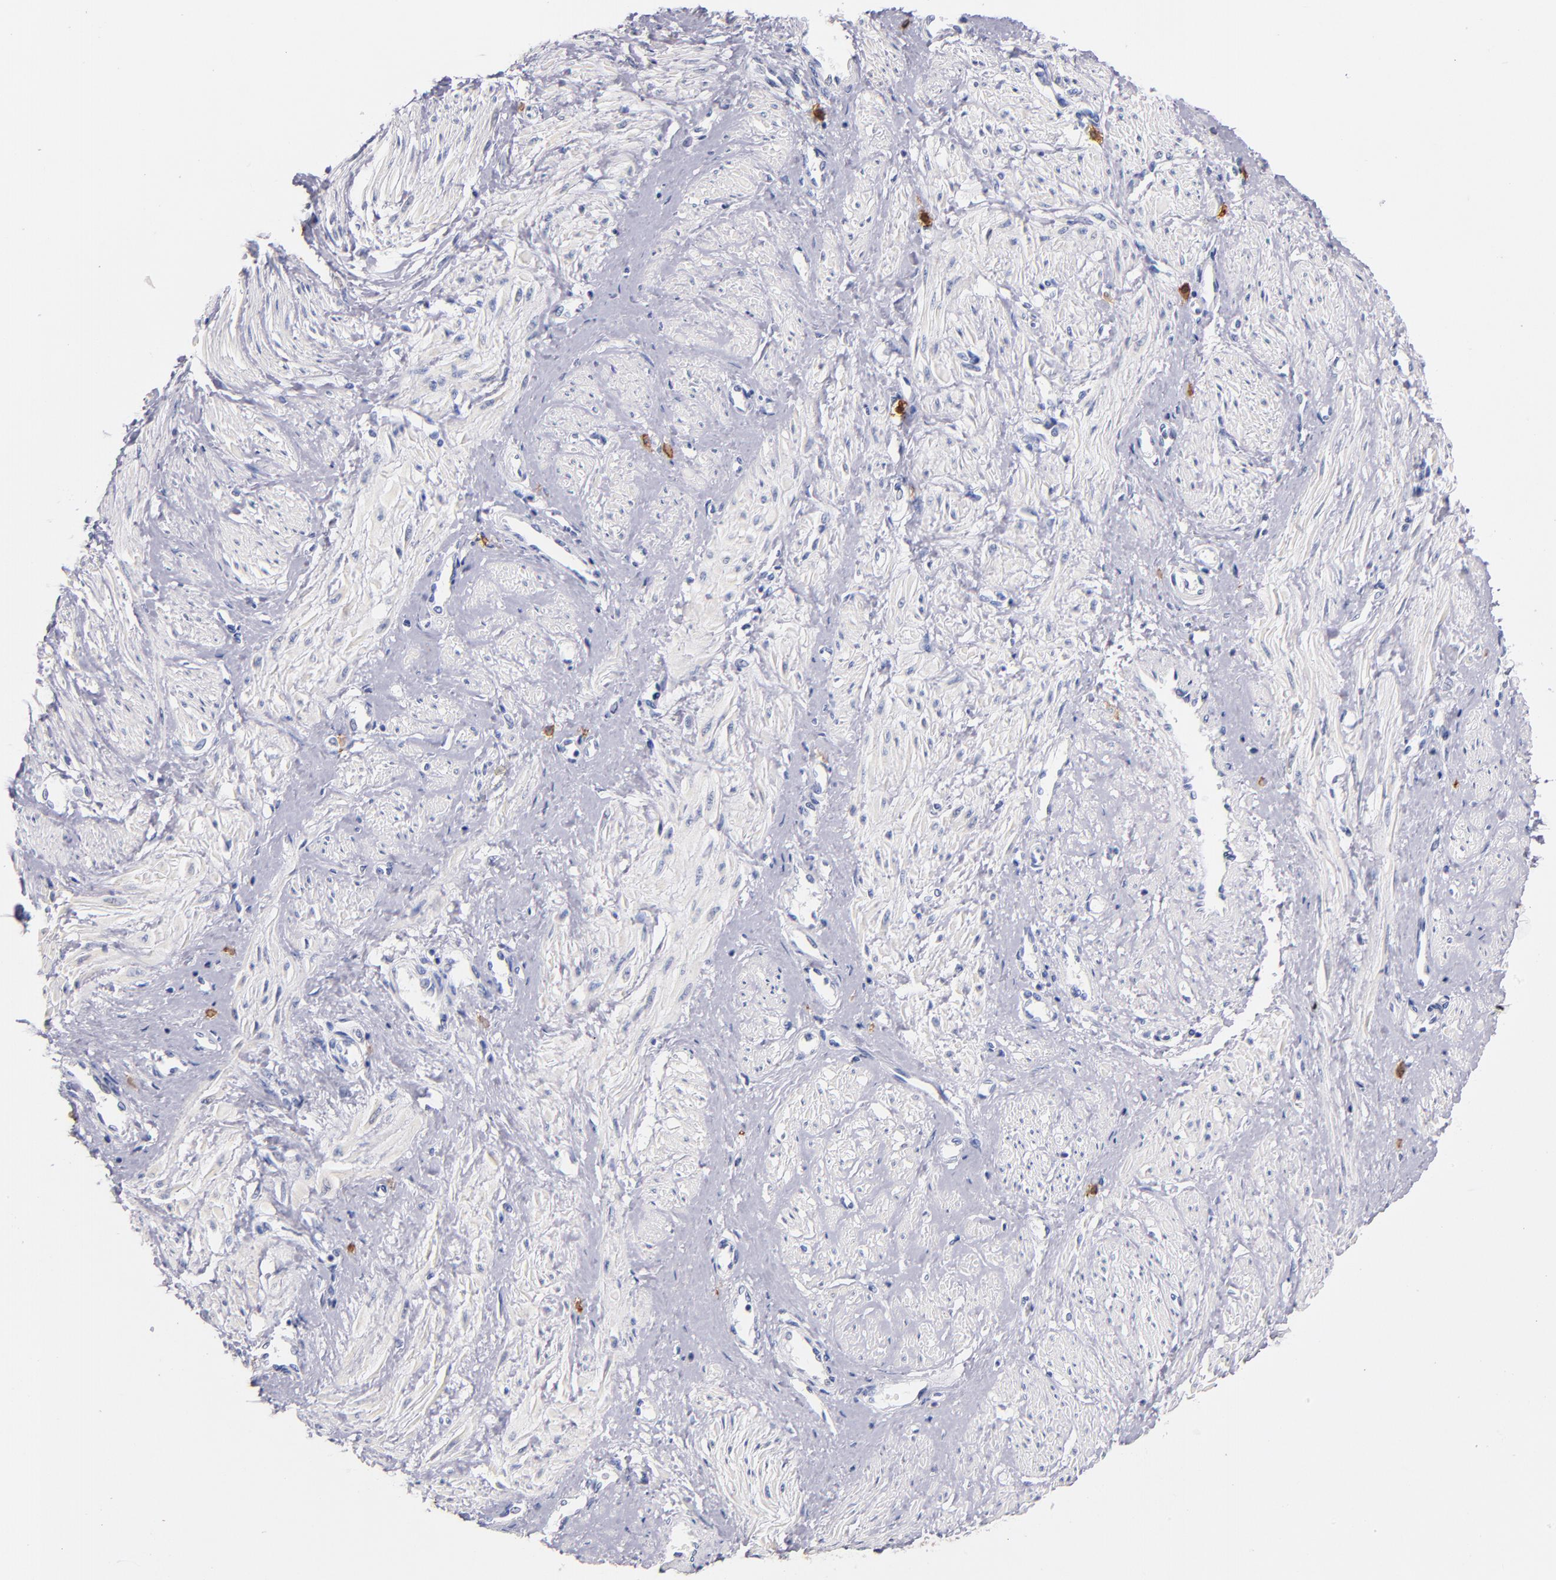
{"staining": {"intensity": "negative", "quantity": "none", "location": "none"}, "tissue": "smooth muscle", "cell_type": "Smooth muscle cells", "image_type": "normal", "snomed": [{"axis": "morphology", "description": "Normal tissue, NOS"}, {"axis": "topography", "description": "Smooth muscle"}, {"axis": "topography", "description": "Uterus"}], "caption": "Smooth muscle cells show no significant staining in unremarkable smooth muscle. (Immunohistochemistry, brightfield microscopy, high magnification).", "gene": "KIT", "patient": {"sex": "female", "age": 39}}